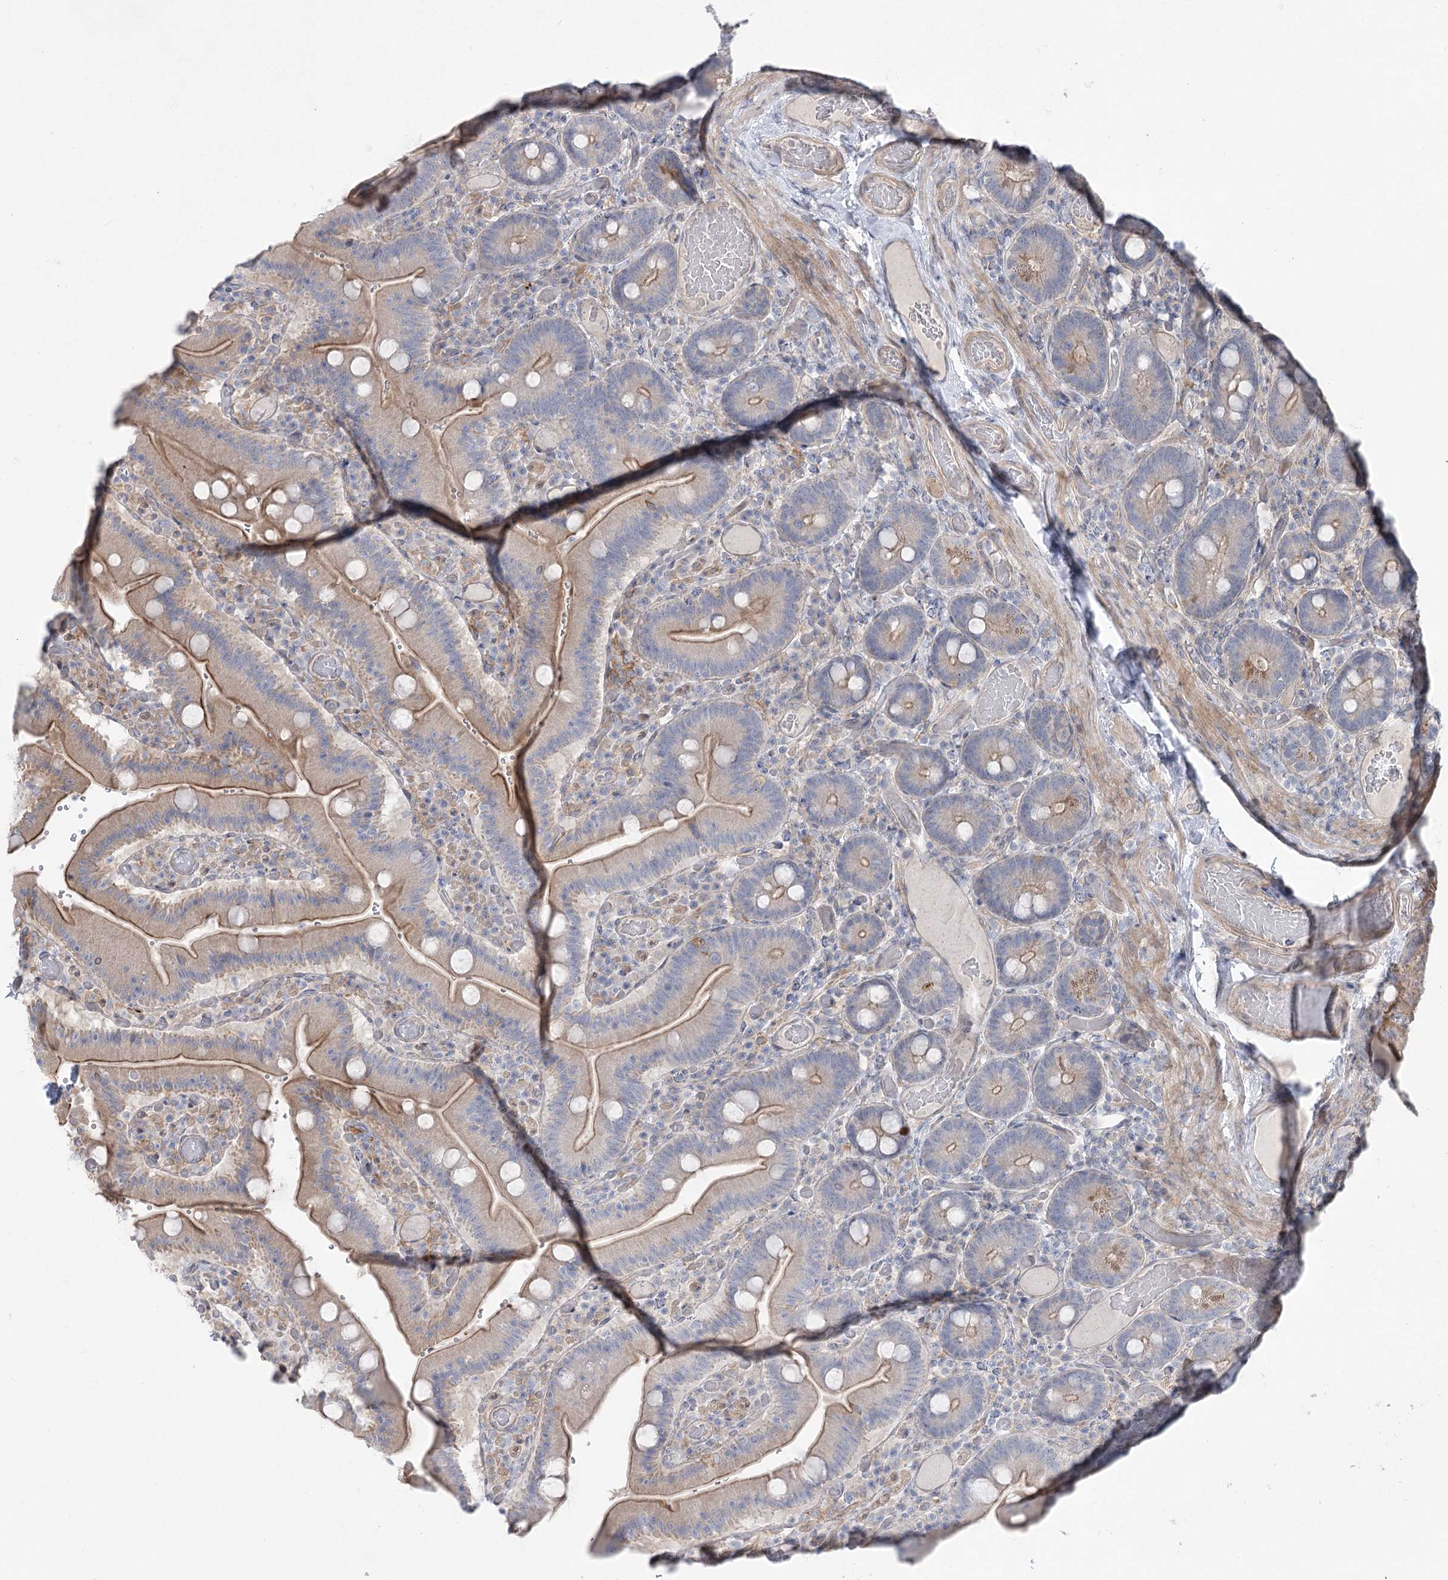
{"staining": {"intensity": "moderate", "quantity": "25%-75%", "location": "cytoplasmic/membranous"}, "tissue": "duodenum", "cell_type": "Glandular cells", "image_type": "normal", "snomed": [{"axis": "morphology", "description": "Normal tissue, NOS"}, {"axis": "topography", "description": "Duodenum"}], "caption": "A medium amount of moderate cytoplasmic/membranous staining is appreciated in approximately 25%-75% of glandular cells in unremarkable duodenum.", "gene": "SCN11A", "patient": {"sex": "female", "age": 62}}